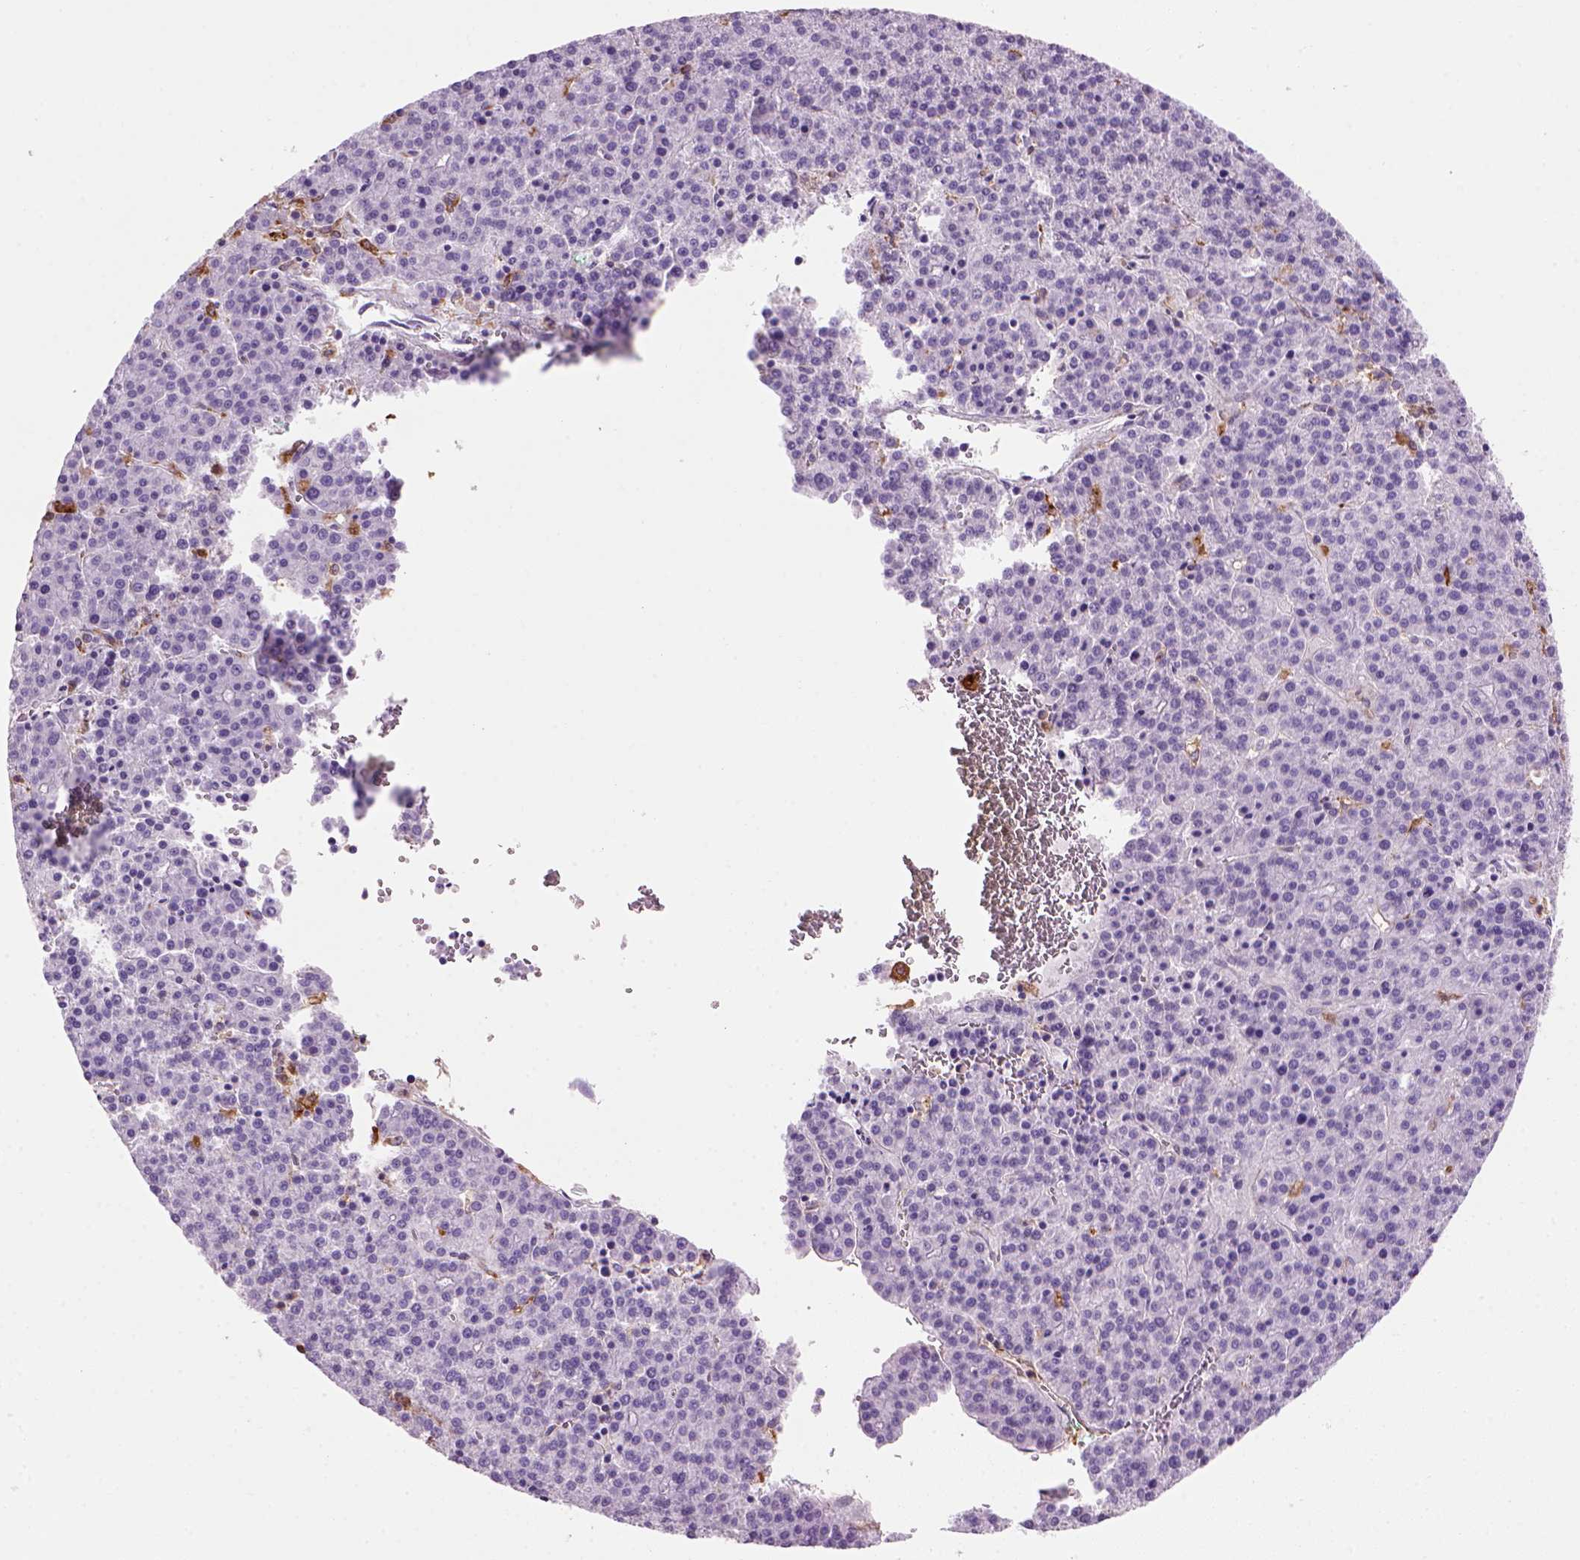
{"staining": {"intensity": "negative", "quantity": "none", "location": "none"}, "tissue": "liver cancer", "cell_type": "Tumor cells", "image_type": "cancer", "snomed": [{"axis": "morphology", "description": "Carcinoma, Hepatocellular, NOS"}, {"axis": "topography", "description": "Liver"}], "caption": "The photomicrograph displays no staining of tumor cells in liver cancer. The staining was performed using DAB to visualize the protein expression in brown, while the nuclei were stained in blue with hematoxylin (Magnification: 20x).", "gene": "MARCKS", "patient": {"sex": "female", "age": 58}}